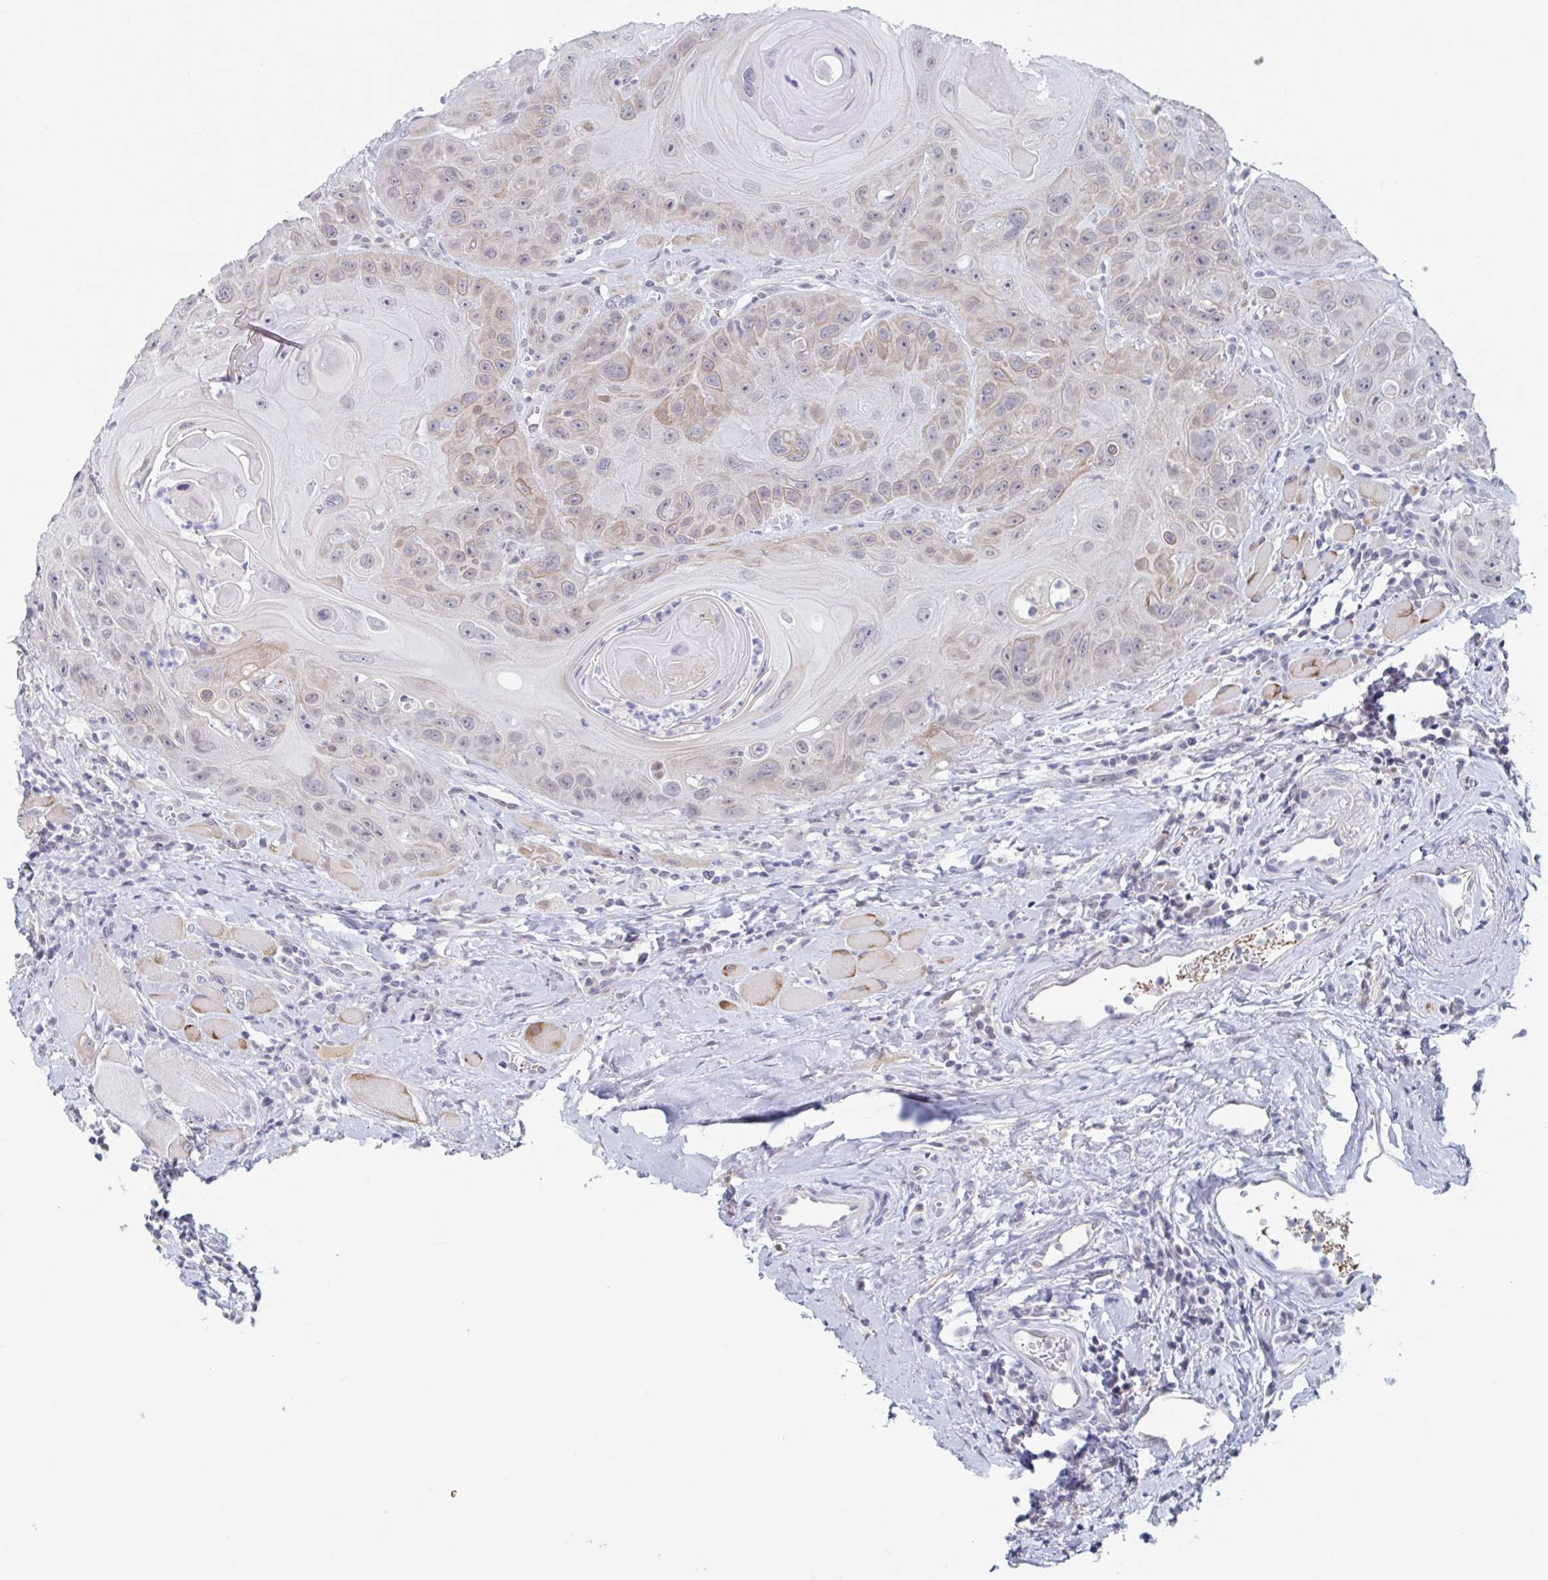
{"staining": {"intensity": "weak", "quantity": "25%-75%", "location": "cytoplasmic/membranous"}, "tissue": "head and neck cancer", "cell_type": "Tumor cells", "image_type": "cancer", "snomed": [{"axis": "morphology", "description": "Squamous cell carcinoma, NOS"}, {"axis": "topography", "description": "Head-Neck"}], "caption": "This micrograph exhibits IHC staining of head and neck cancer, with low weak cytoplasmic/membranous staining in about 25%-75% of tumor cells.", "gene": "KDM4D", "patient": {"sex": "female", "age": 59}}